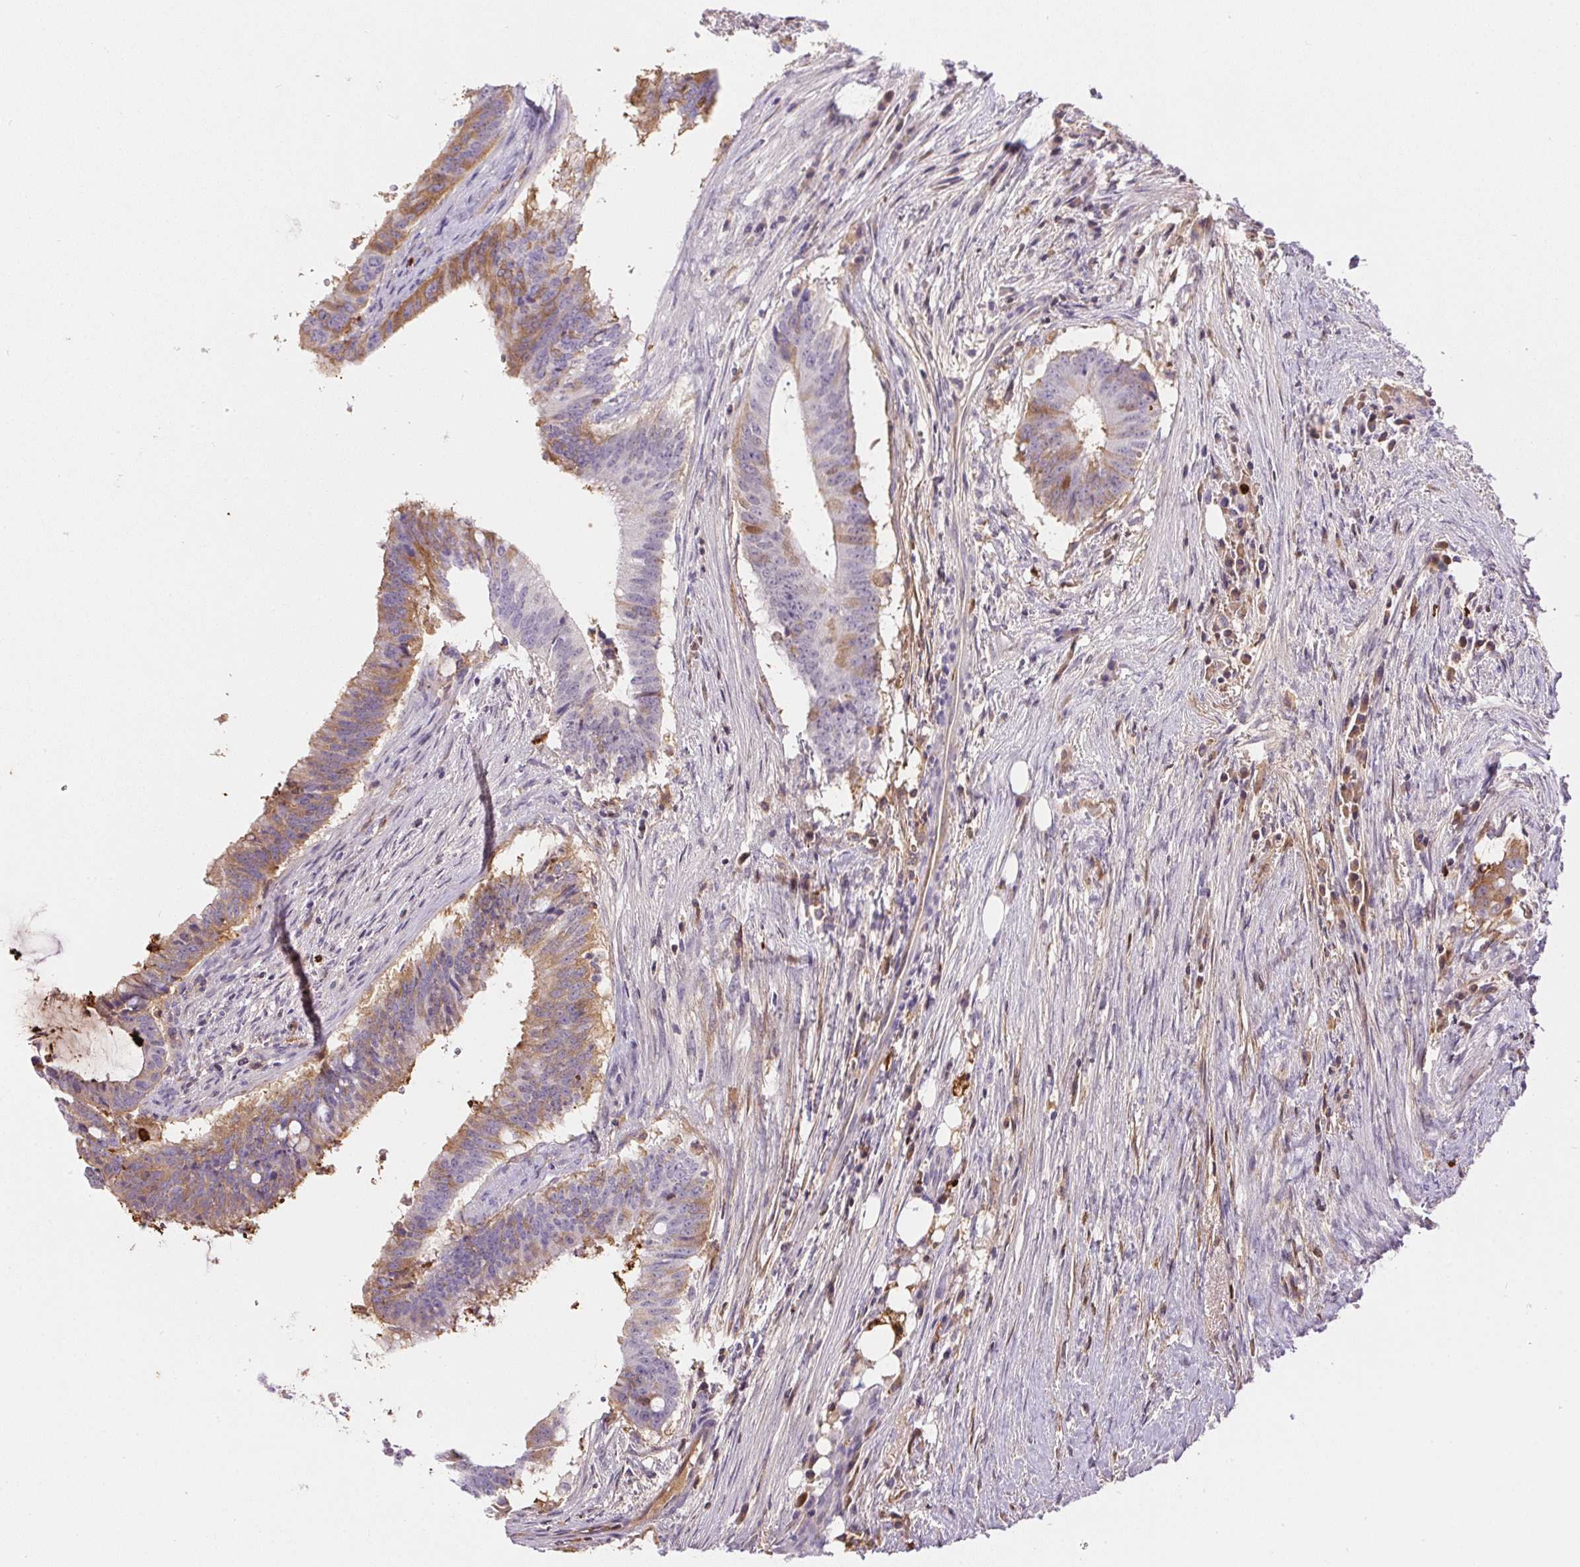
{"staining": {"intensity": "moderate", "quantity": "<25%", "location": "cytoplasmic/membranous"}, "tissue": "colorectal cancer", "cell_type": "Tumor cells", "image_type": "cancer", "snomed": [{"axis": "morphology", "description": "Adenocarcinoma, NOS"}, {"axis": "topography", "description": "Colon"}], "caption": "Immunohistochemistry (IHC) (DAB (3,3'-diaminobenzidine)) staining of human colorectal adenocarcinoma exhibits moderate cytoplasmic/membranous protein positivity in about <25% of tumor cells.", "gene": "ORM1", "patient": {"sex": "female", "age": 43}}